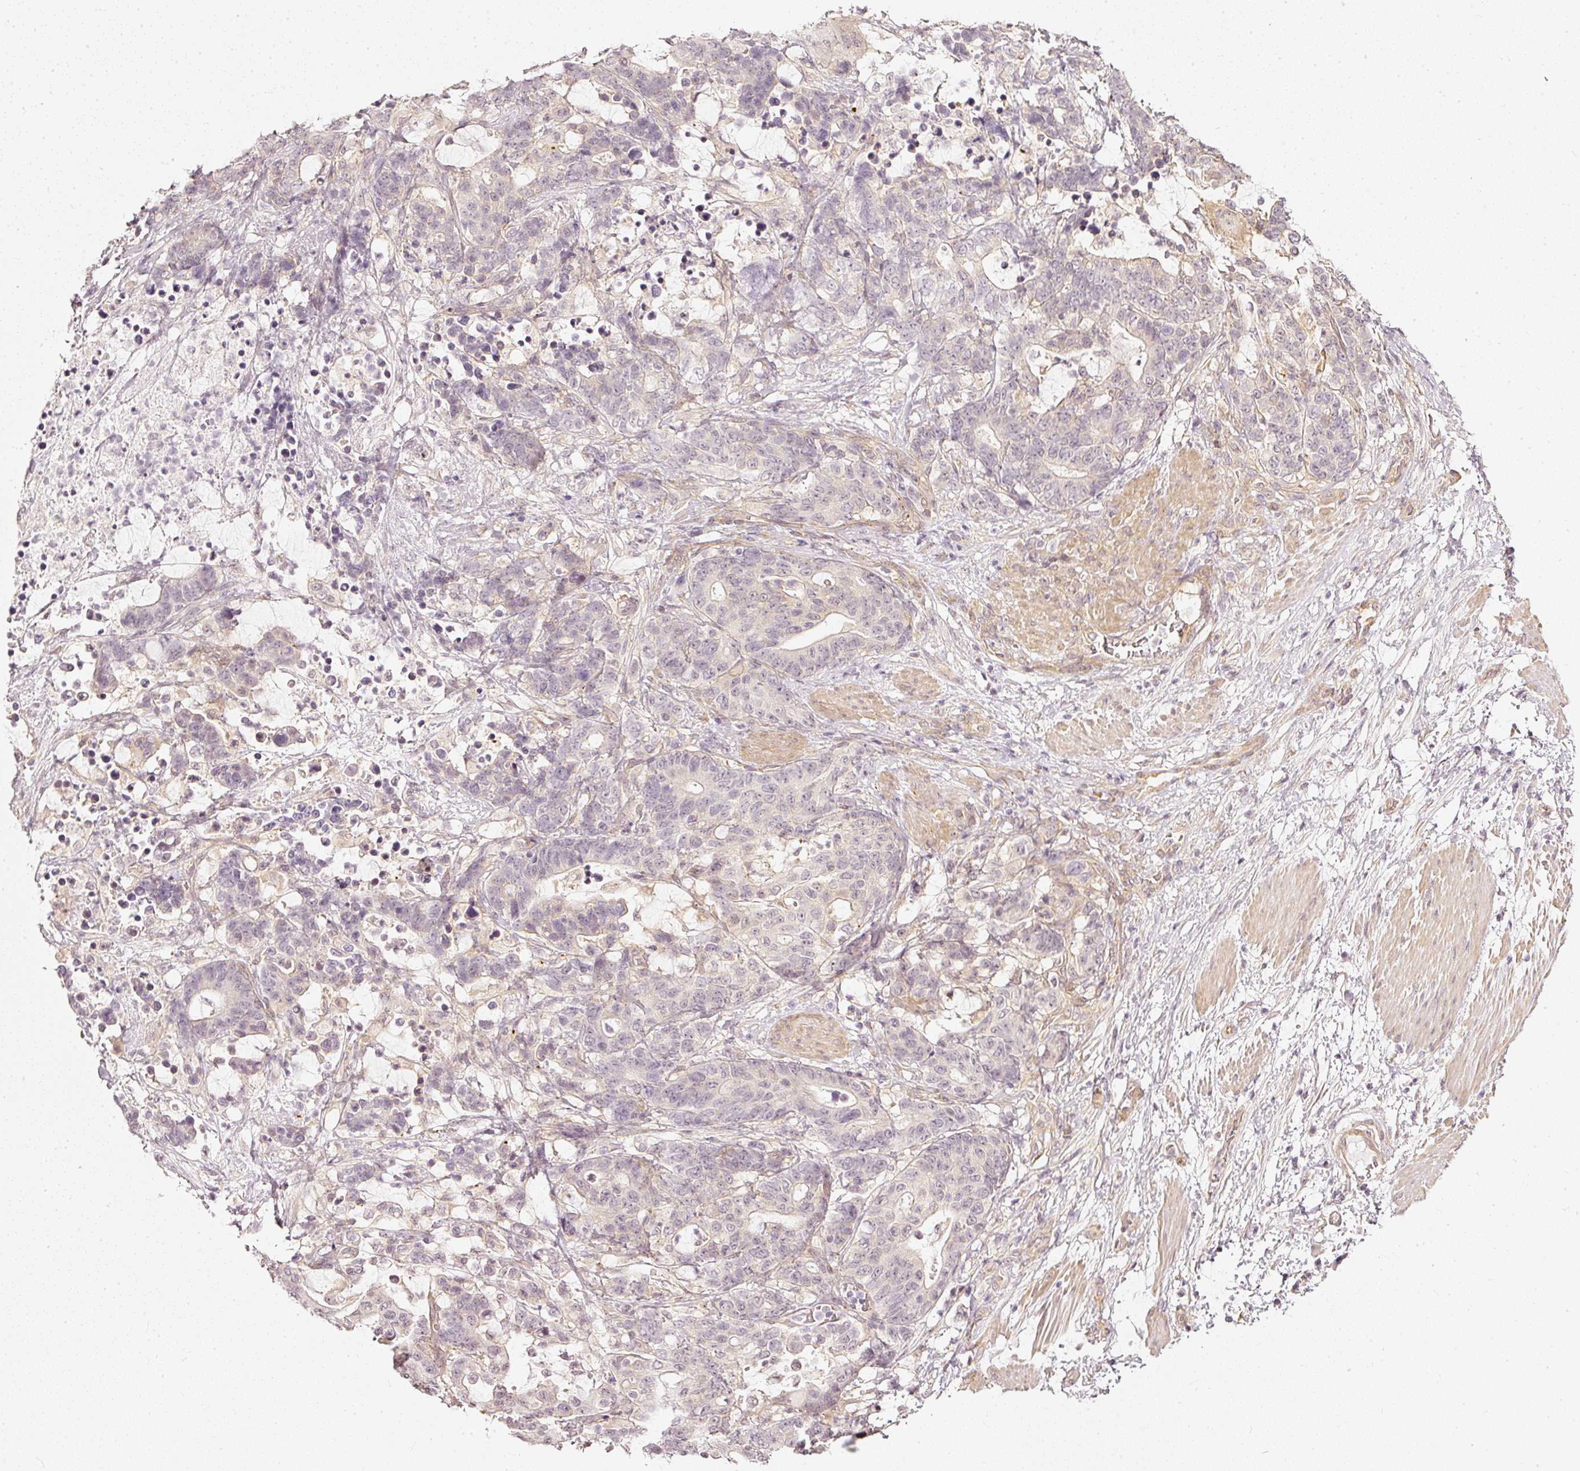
{"staining": {"intensity": "negative", "quantity": "none", "location": "none"}, "tissue": "stomach cancer", "cell_type": "Tumor cells", "image_type": "cancer", "snomed": [{"axis": "morphology", "description": "Normal tissue, NOS"}, {"axis": "morphology", "description": "Adenocarcinoma, NOS"}, {"axis": "topography", "description": "Stomach"}], "caption": "IHC of human stomach cancer exhibits no expression in tumor cells.", "gene": "DRD2", "patient": {"sex": "female", "age": 64}}